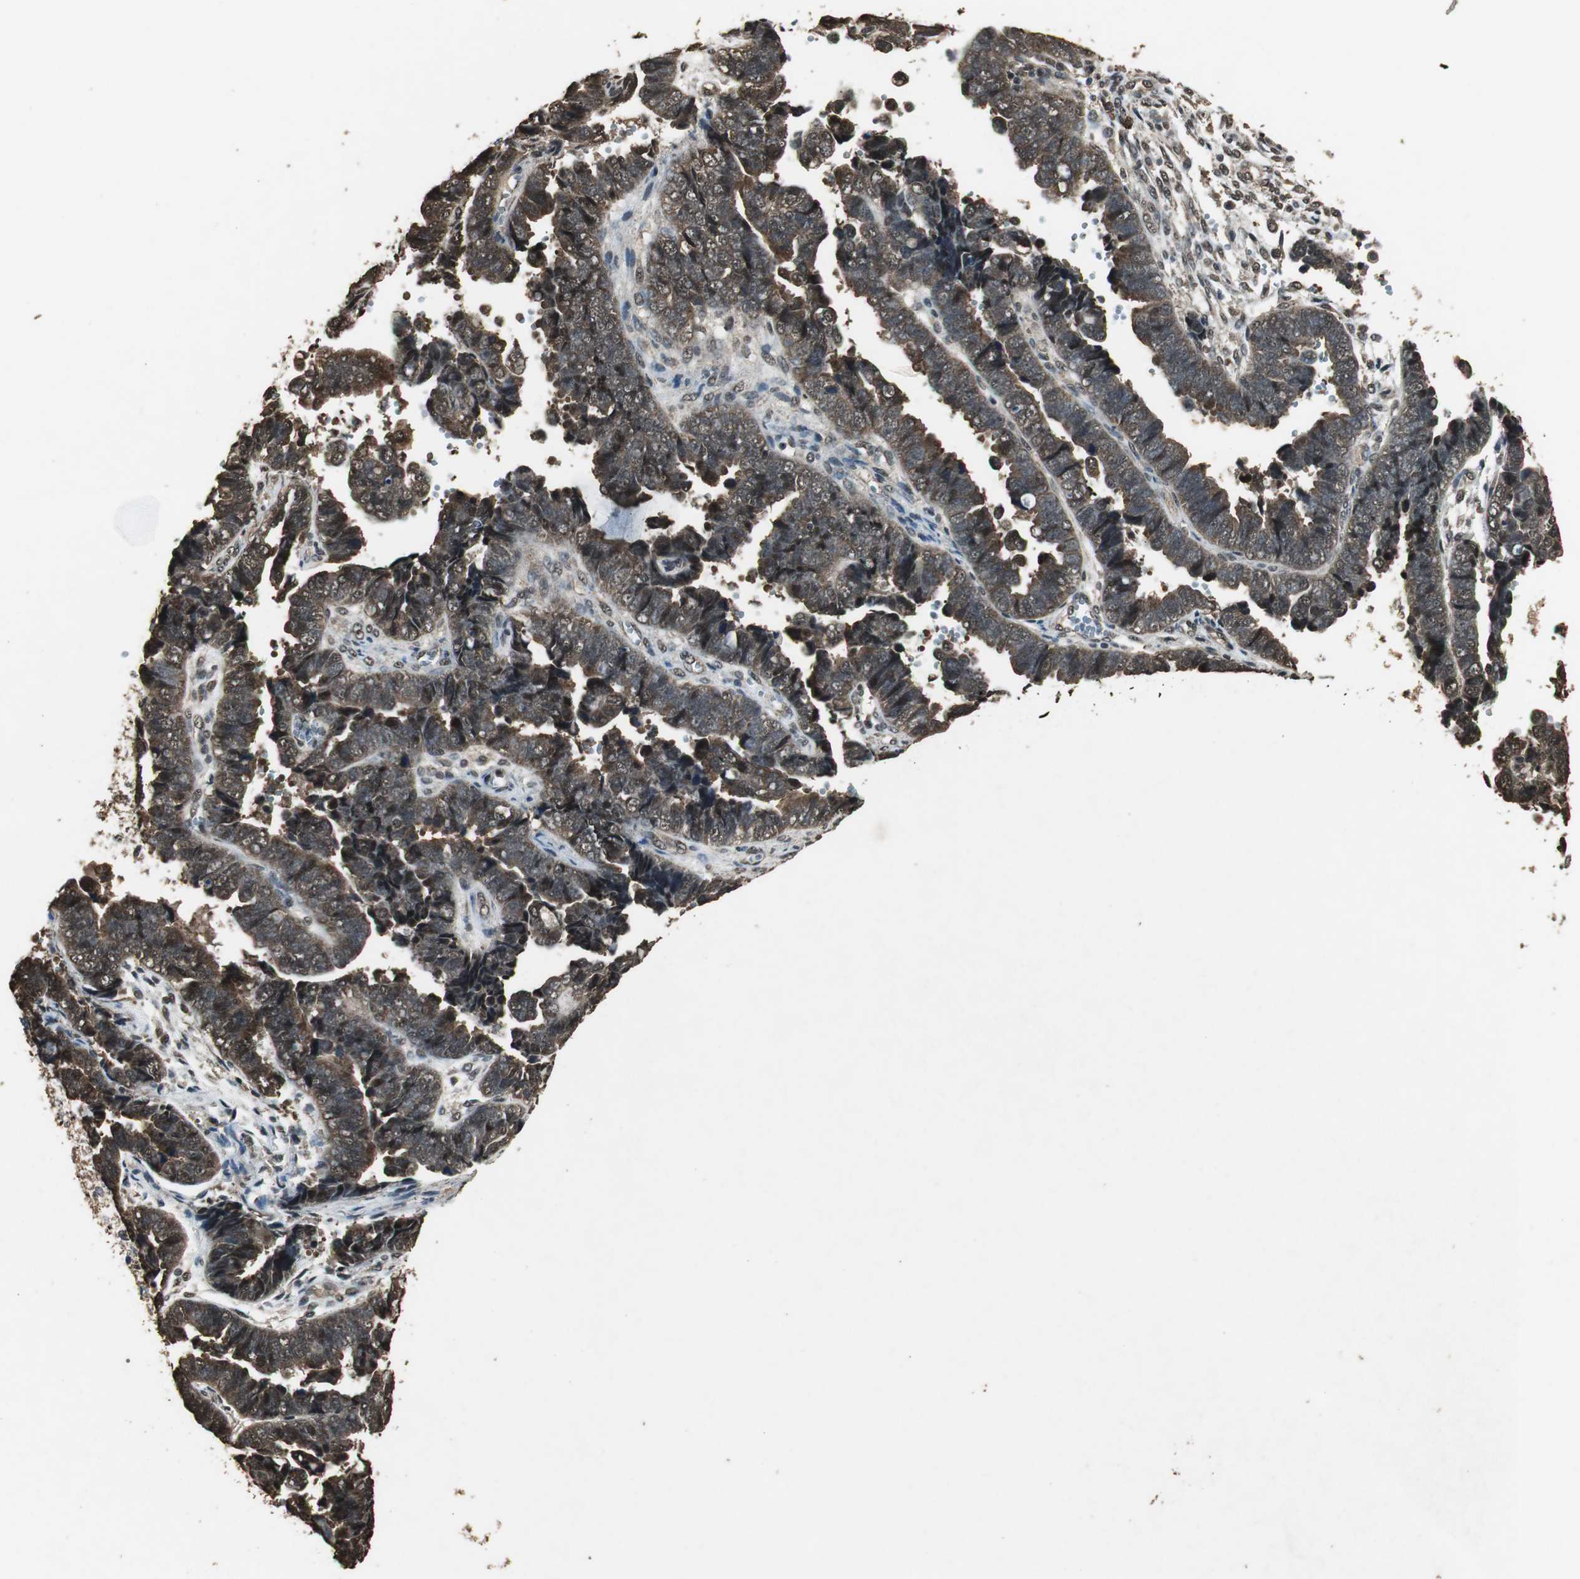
{"staining": {"intensity": "strong", "quantity": ">75%", "location": "cytoplasmic/membranous,nuclear"}, "tissue": "endometrial cancer", "cell_type": "Tumor cells", "image_type": "cancer", "snomed": [{"axis": "morphology", "description": "Adenocarcinoma, NOS"}, {"axis": "topography", "description": "Endometrium"}], "caption": "A brown stain labels strong cytoplasmic/membranous and nuclear staining of a protein in human endometrial adenocarcinoma tumor cells.", "gene": "PPP1R13B", "patient": {"sex": "female", "age": 75}}